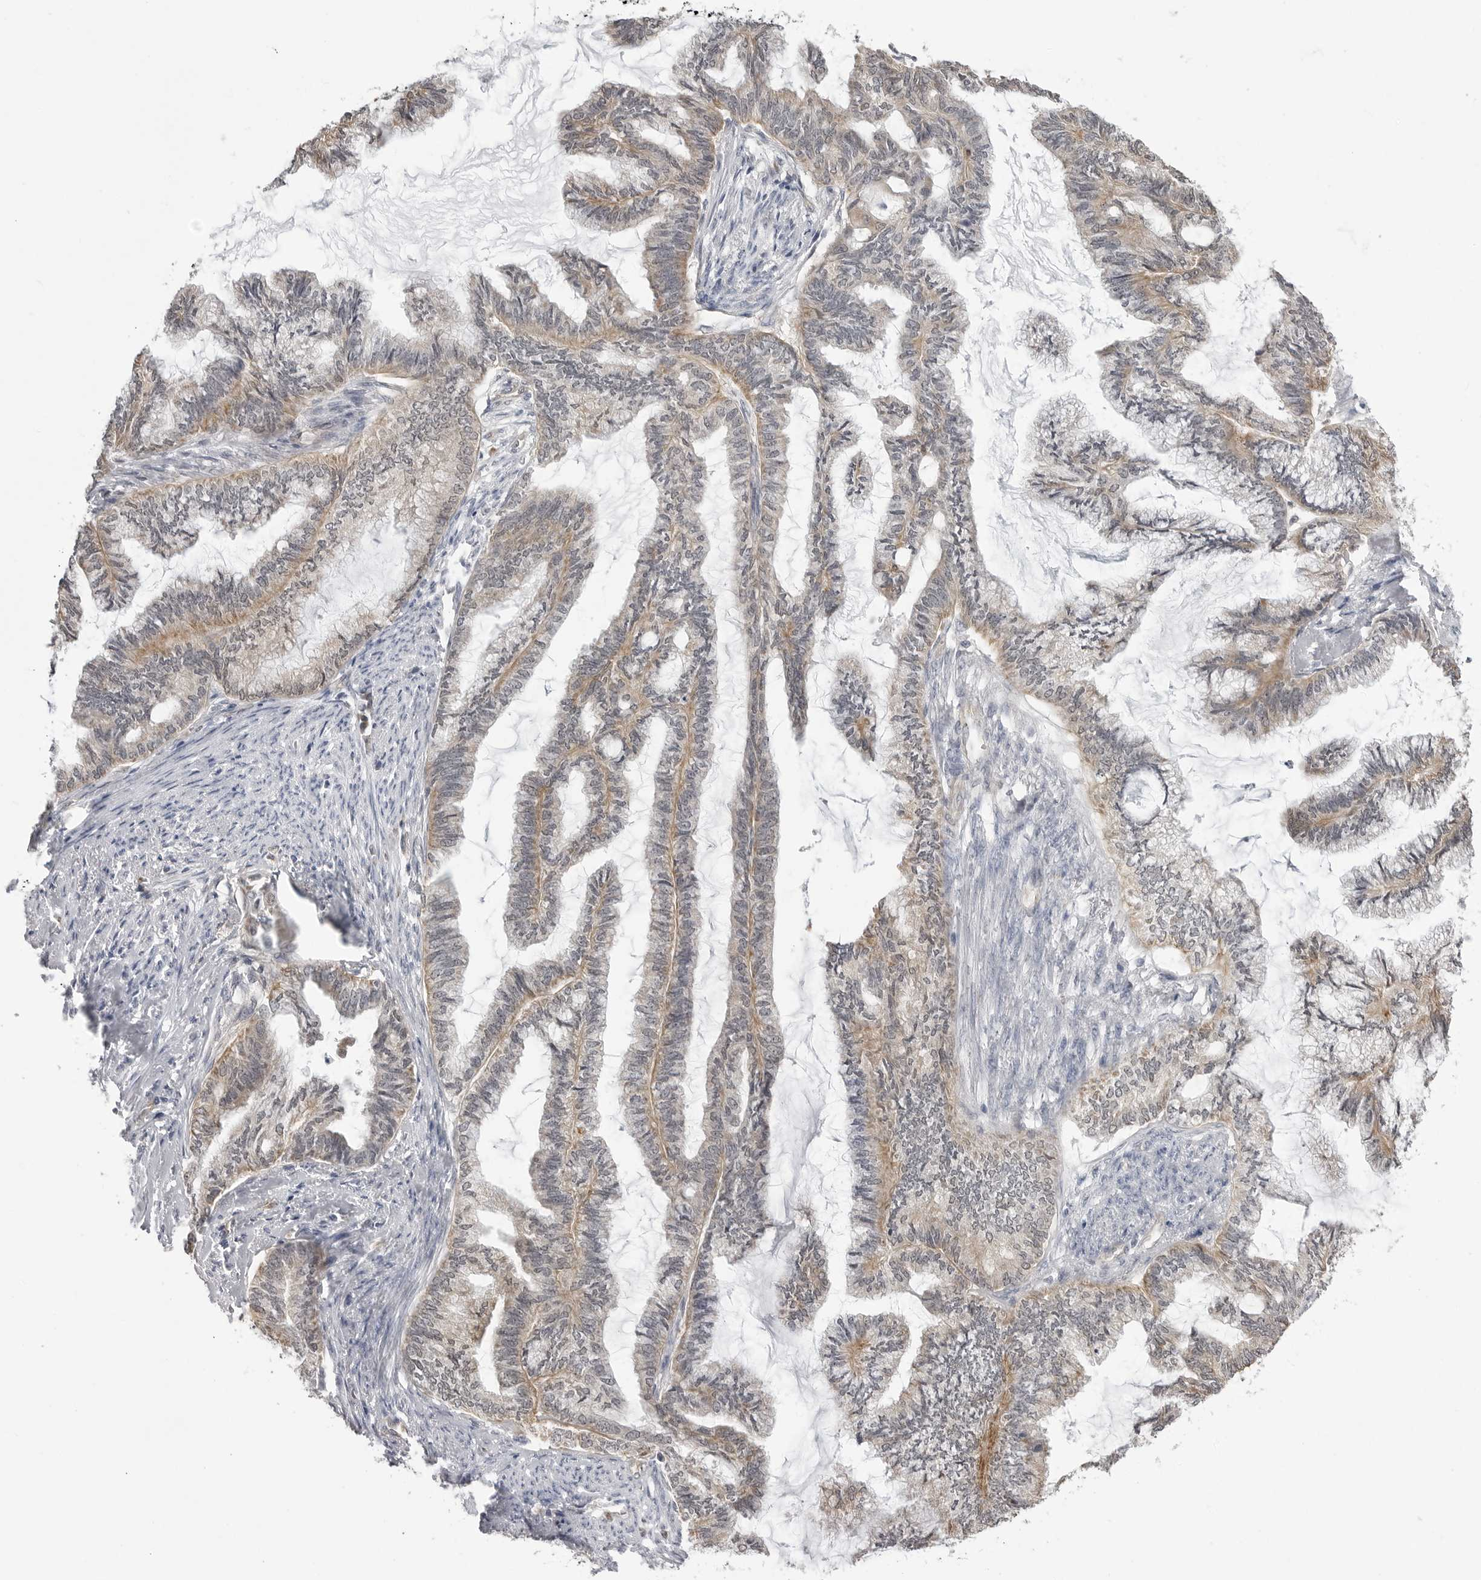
{"staining": {"intensity": "weak", "quantity": "25%-75%", "location": "cytoplasmic/membranous"}, "tissue": "endometrial cancer", "cell_type": "Tumor cells", "image_type": "cancer", "snomed": [{"axis": "morphology", "description": "Adenocarcinoma, NOS"}, {"axis": "topography", "description": "Endometrium"}], "caption": "Endometrial cancer stained with DAB immunohistochemistry (IHC) reveals low levels of weak cytoplasmic/membranous expression in approximately 25%-75% of tumor cells. The staining is performed using DAB (3,3'-diaminobenzidine) brown chromogen to label protein expression. The nuclei are counter-stained blue using hematoxylin.", "gene": "FH", "patient": {"sex": "female", "age": 86}}